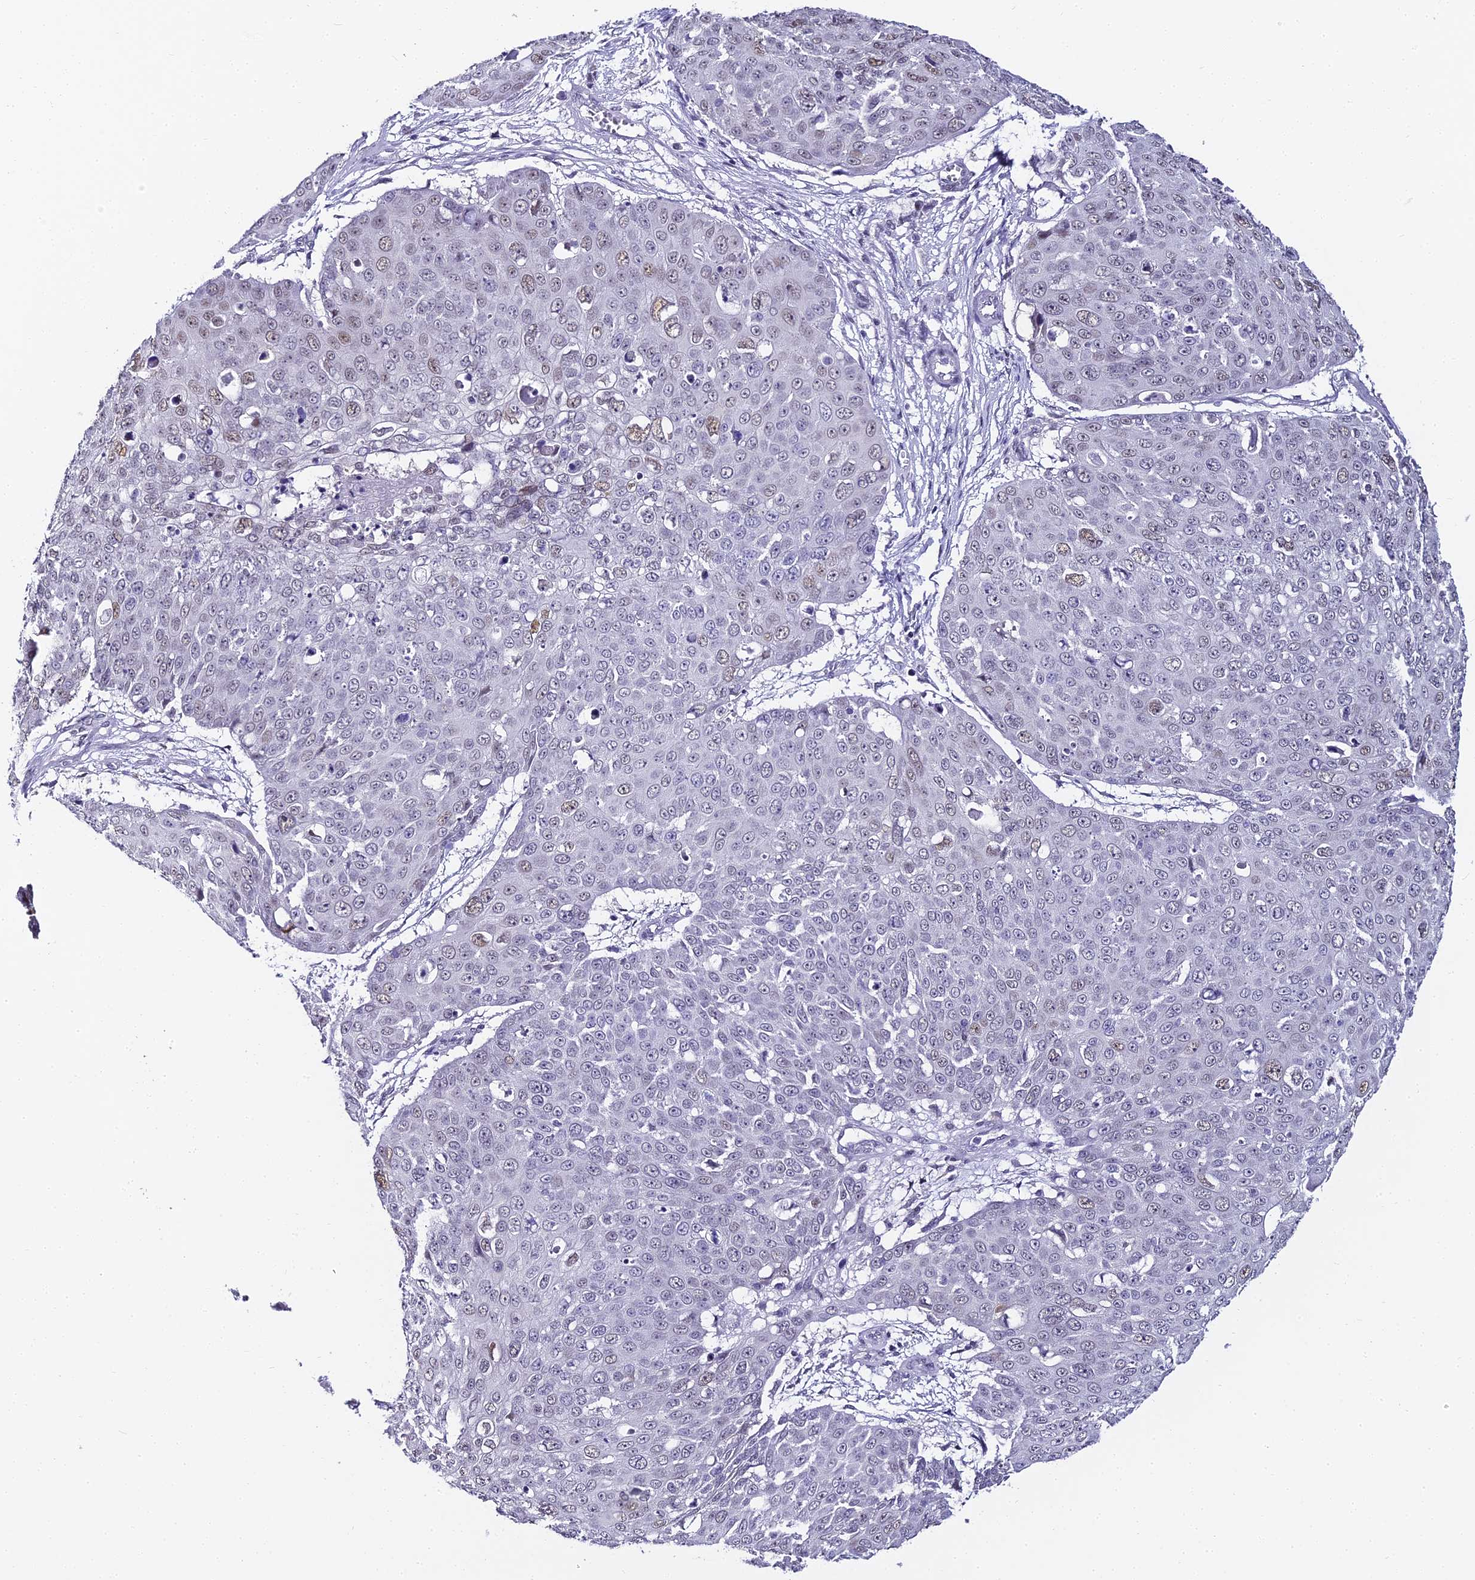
{"staining": {"intensity": "weak", "quantity": "<25%", "location": "nuclear"}, "tissue": "skin cancer", "cell_type": "Tumor cells", "image_type": "cancer", "snomed": [{"axis": "morphology", "description": "Squamous cell carcinoma, NOS"}, {"axis": "topography", "description": "Skin"}], "caption": "The histopathology image demonstrates no significant positivity in tumor cells of skin cancer. (Brightfield microscopy of DAB immunohistochemistry (IHC) at high magnification).", "gene": "ABHD14A-ACY1", "patient": {"sex": "male", "age": 71}}